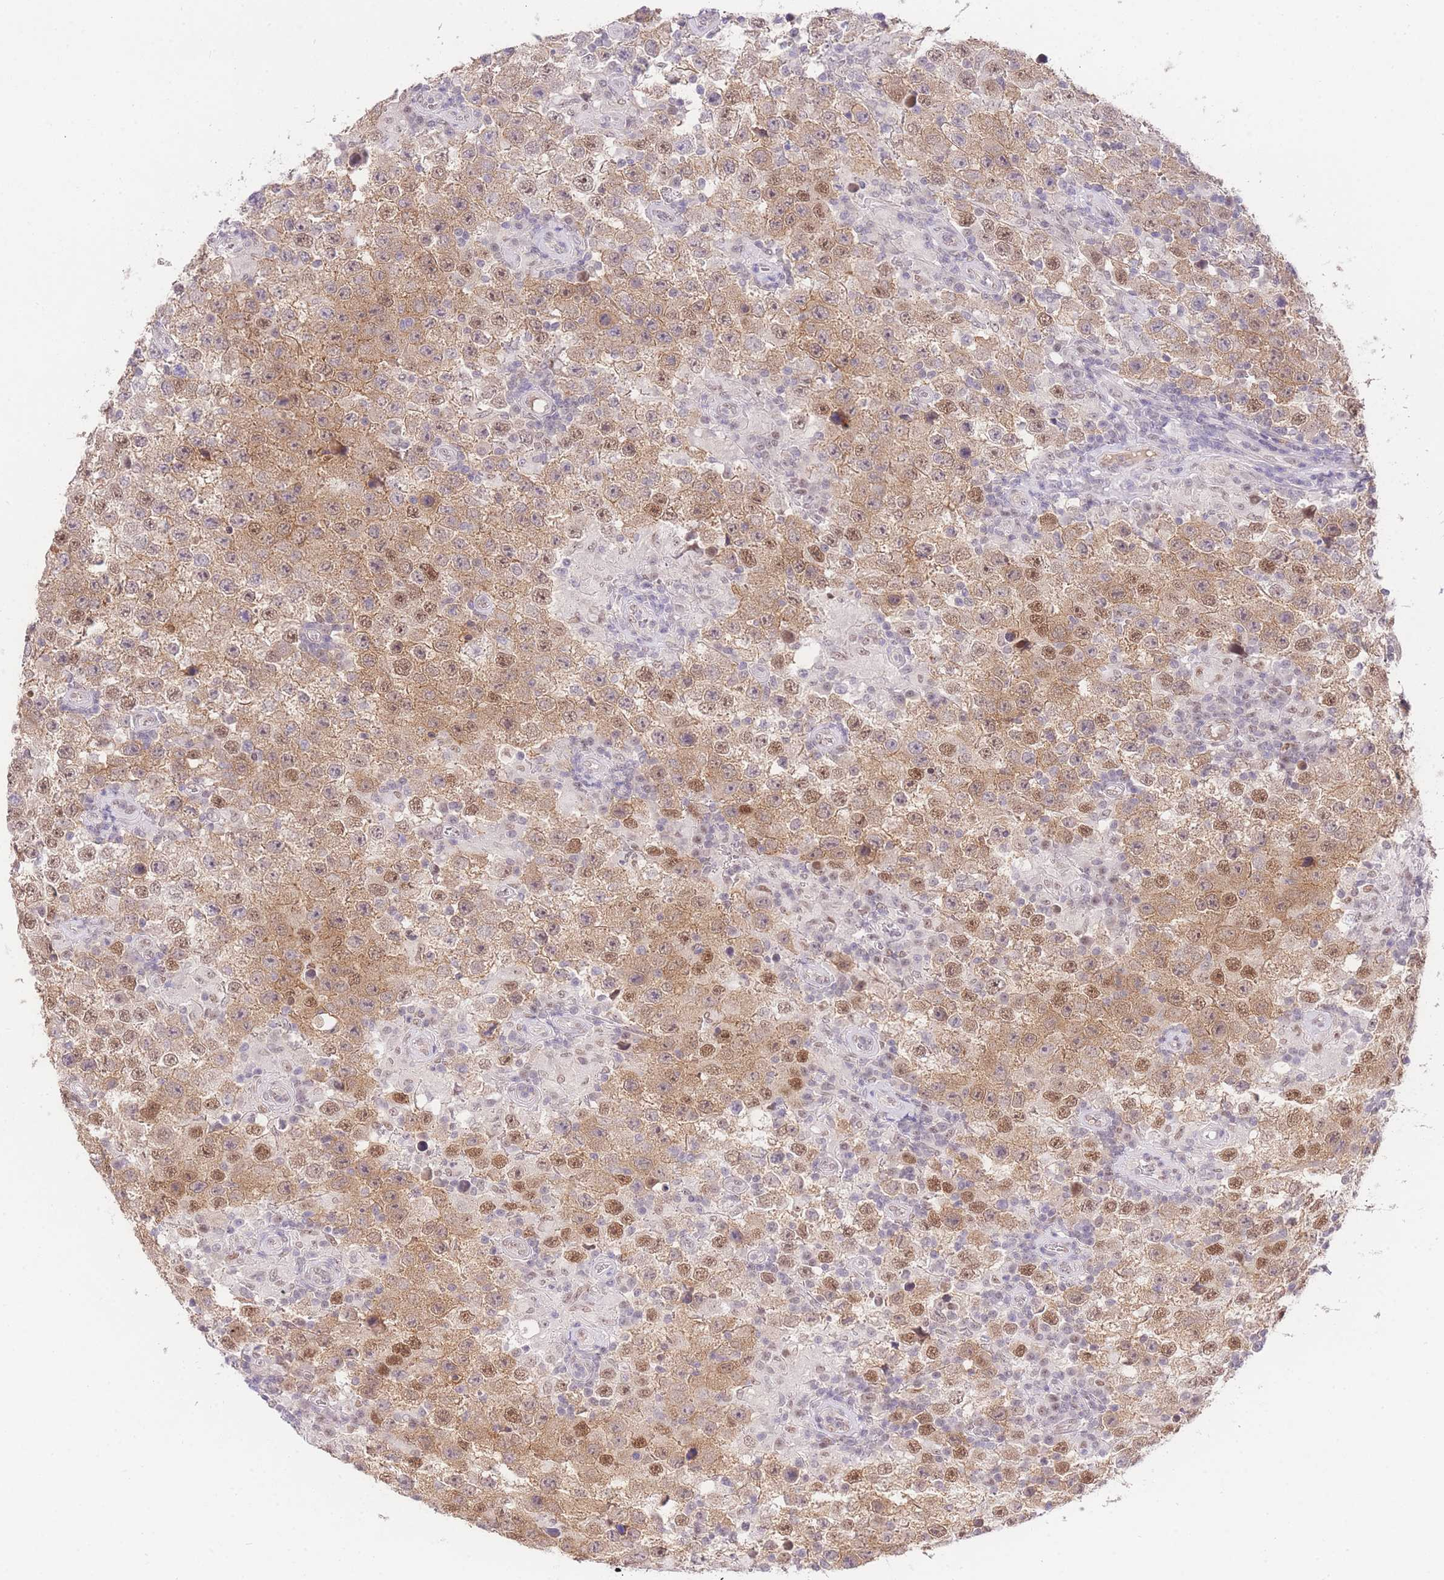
{"staining": {"intensity": "moderate", "quantity": ">75%", "location": "cytoplasmic/membranous,nuclear"}, "tissue": "testis cancer", "cell_type": "Tumor cells", "image_type": "cancer", "snomed": [{"axis": "morphology", "description": "Normal tissue, NOS"}, {"axis": "morphology", "description": "Urothelial carcinoma, High grade"}, {"axis": "morphology", "description": "Seminoma, NOS"}, {"axis": "morphology", "description": "Carcinoma, Embryonal, NOS"}, {"axis": "topography", "description": "Urinary bladder"}, {"axis": "topography", "description": "Testis"}], "caption": "Testis cancer (seminoma) tissue reveals moderate cytoplasmic/membranous and nuclear expression in approximately >75% of tumor cells", "gene": "UBXN7", "patient": {"sex": "male", "age": 41}}